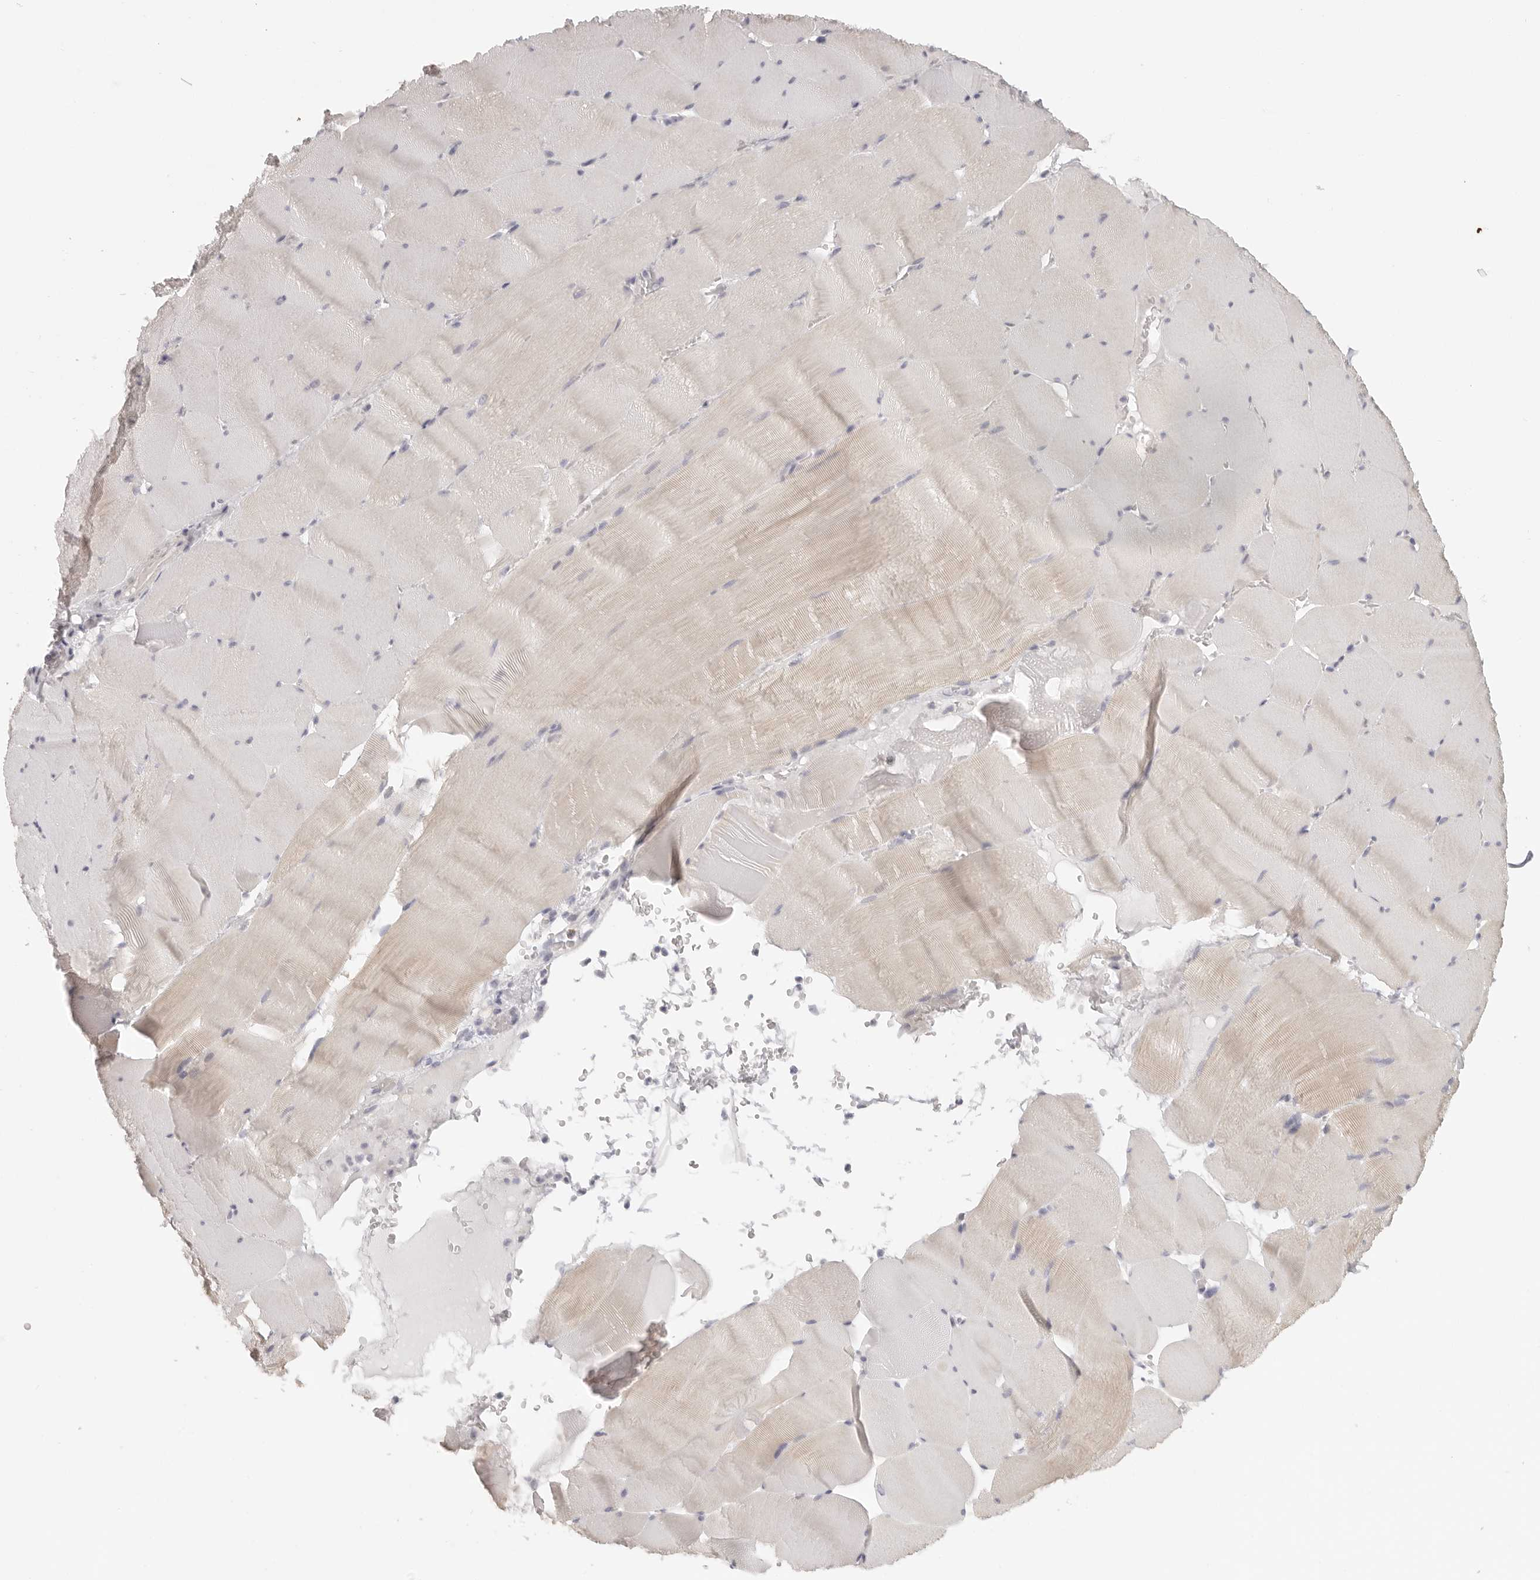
{"staining": {"intensity": "weak", "quantity": "25%-75%", "location": "cytoplasmic/membranous"}, "tissue": "skeletal muscle", "cell_type": "Myocytes", "image_type": "normal", "snomed": [{"axis": "morphology", "description": "Normal tissue, NOS"}, {"axis": "topography", "description": "Skeletal muscle"}], "caption": "A histopathology image of human skeletal muscle stained for a protein reveals weak cytoplasmic/membranous brown staining in myocytes.", "gene": "RXFP1", "patient": {"sex": "male", "age": 62}}